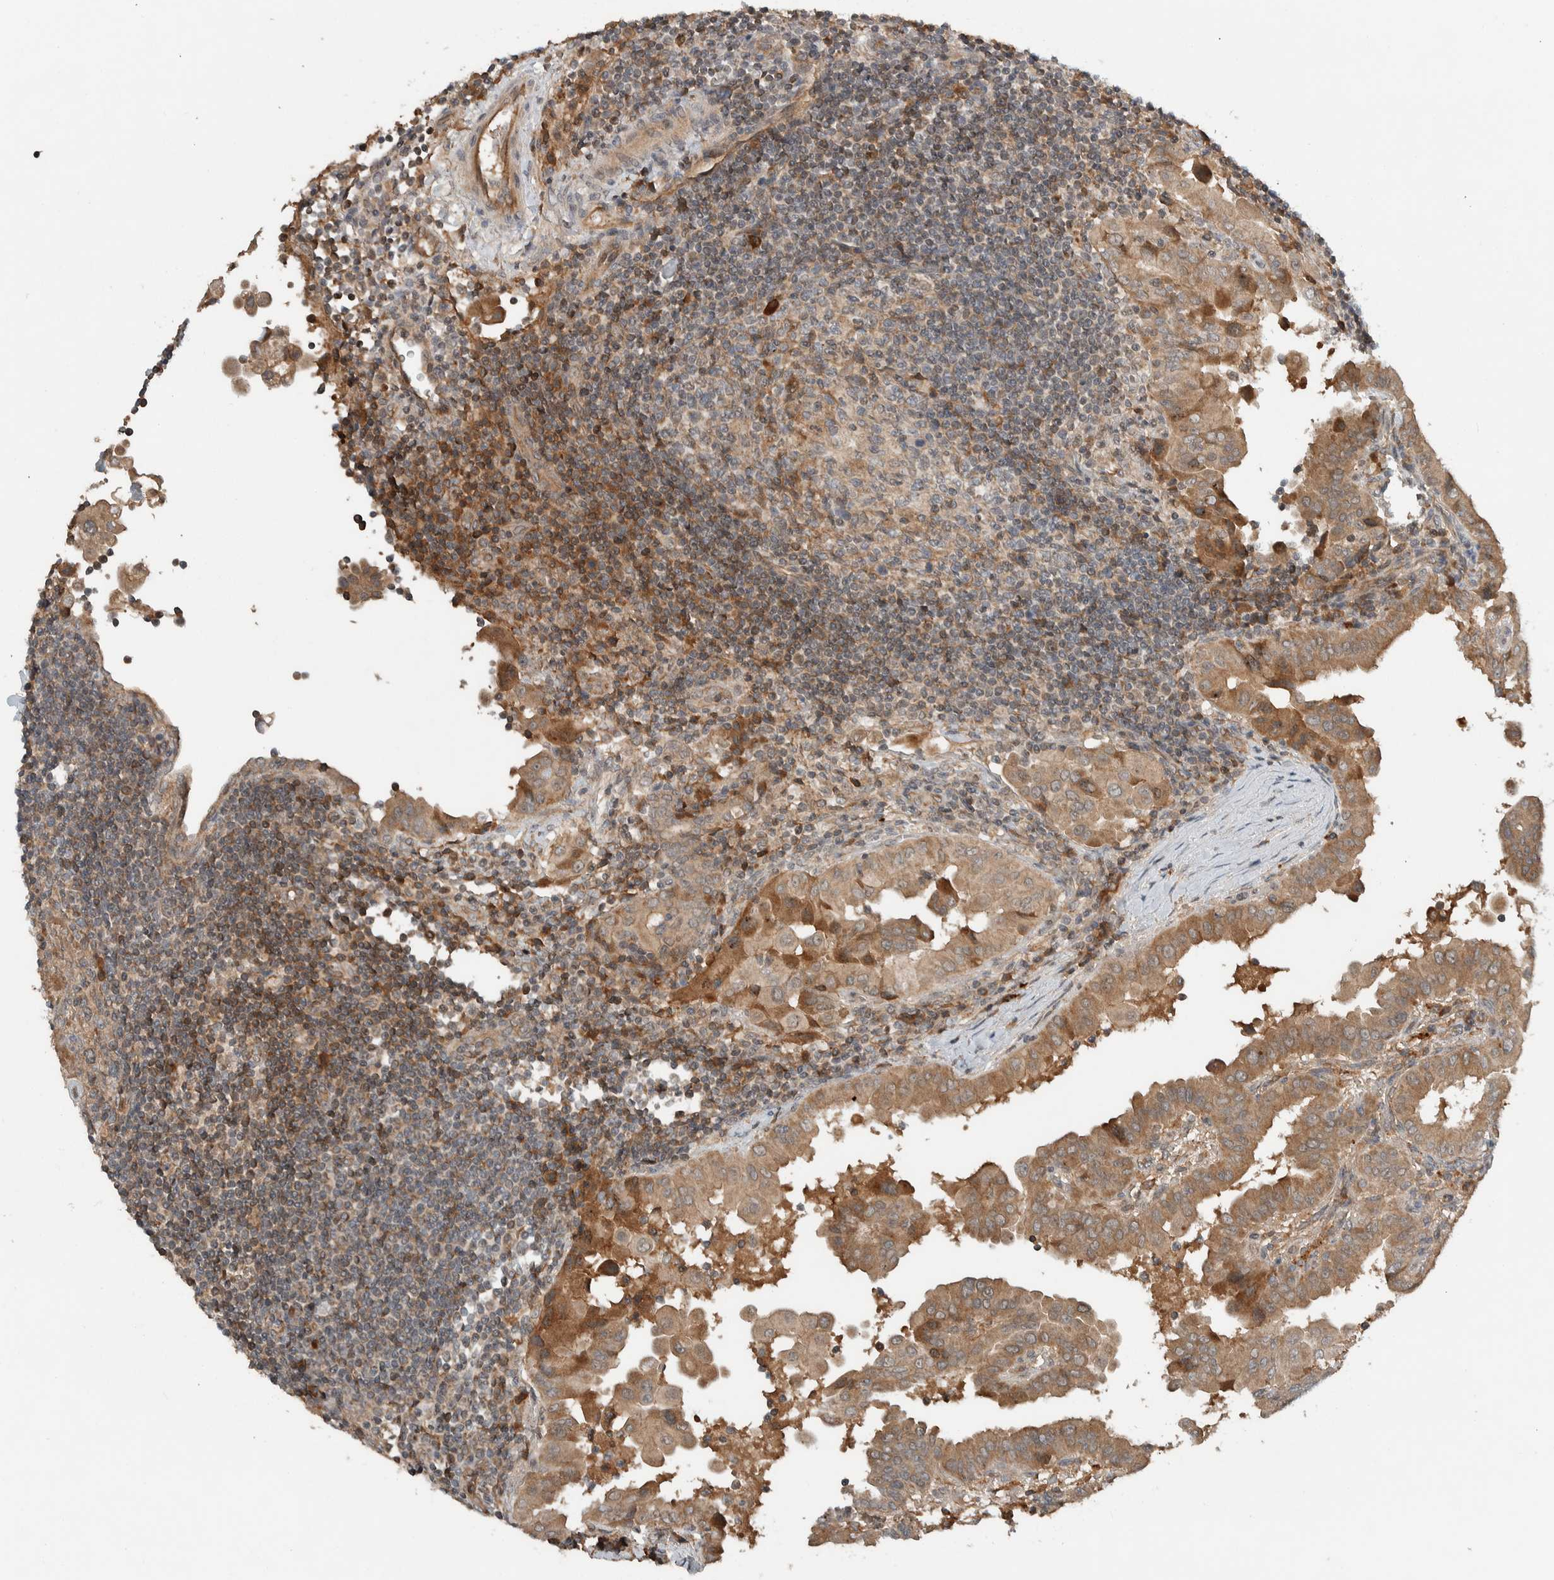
{"staining": {"intensity": "moderate", "quantity": ">75%", "location": "cytoplasmic/membranous"}, "tissue": "thyroid cancer", "cell_type": "Tumor cells", "image_type": "cancer", "snomed": [{"axis": "morphology", "description": "Papillary adenocarcinoma, NOS"}, {"axis": "topography", "description": "Thyroid gland"}], "caption": "Immunohistochemical staining of human thyroid papillary adenocarcinoma demonstrates medium levels of moderate cytoplasmic/membranous protein expression in approximately >75% of tumor cells.", "gene": "ARMC7", "patient": {"sex": "male", "age": 33}}